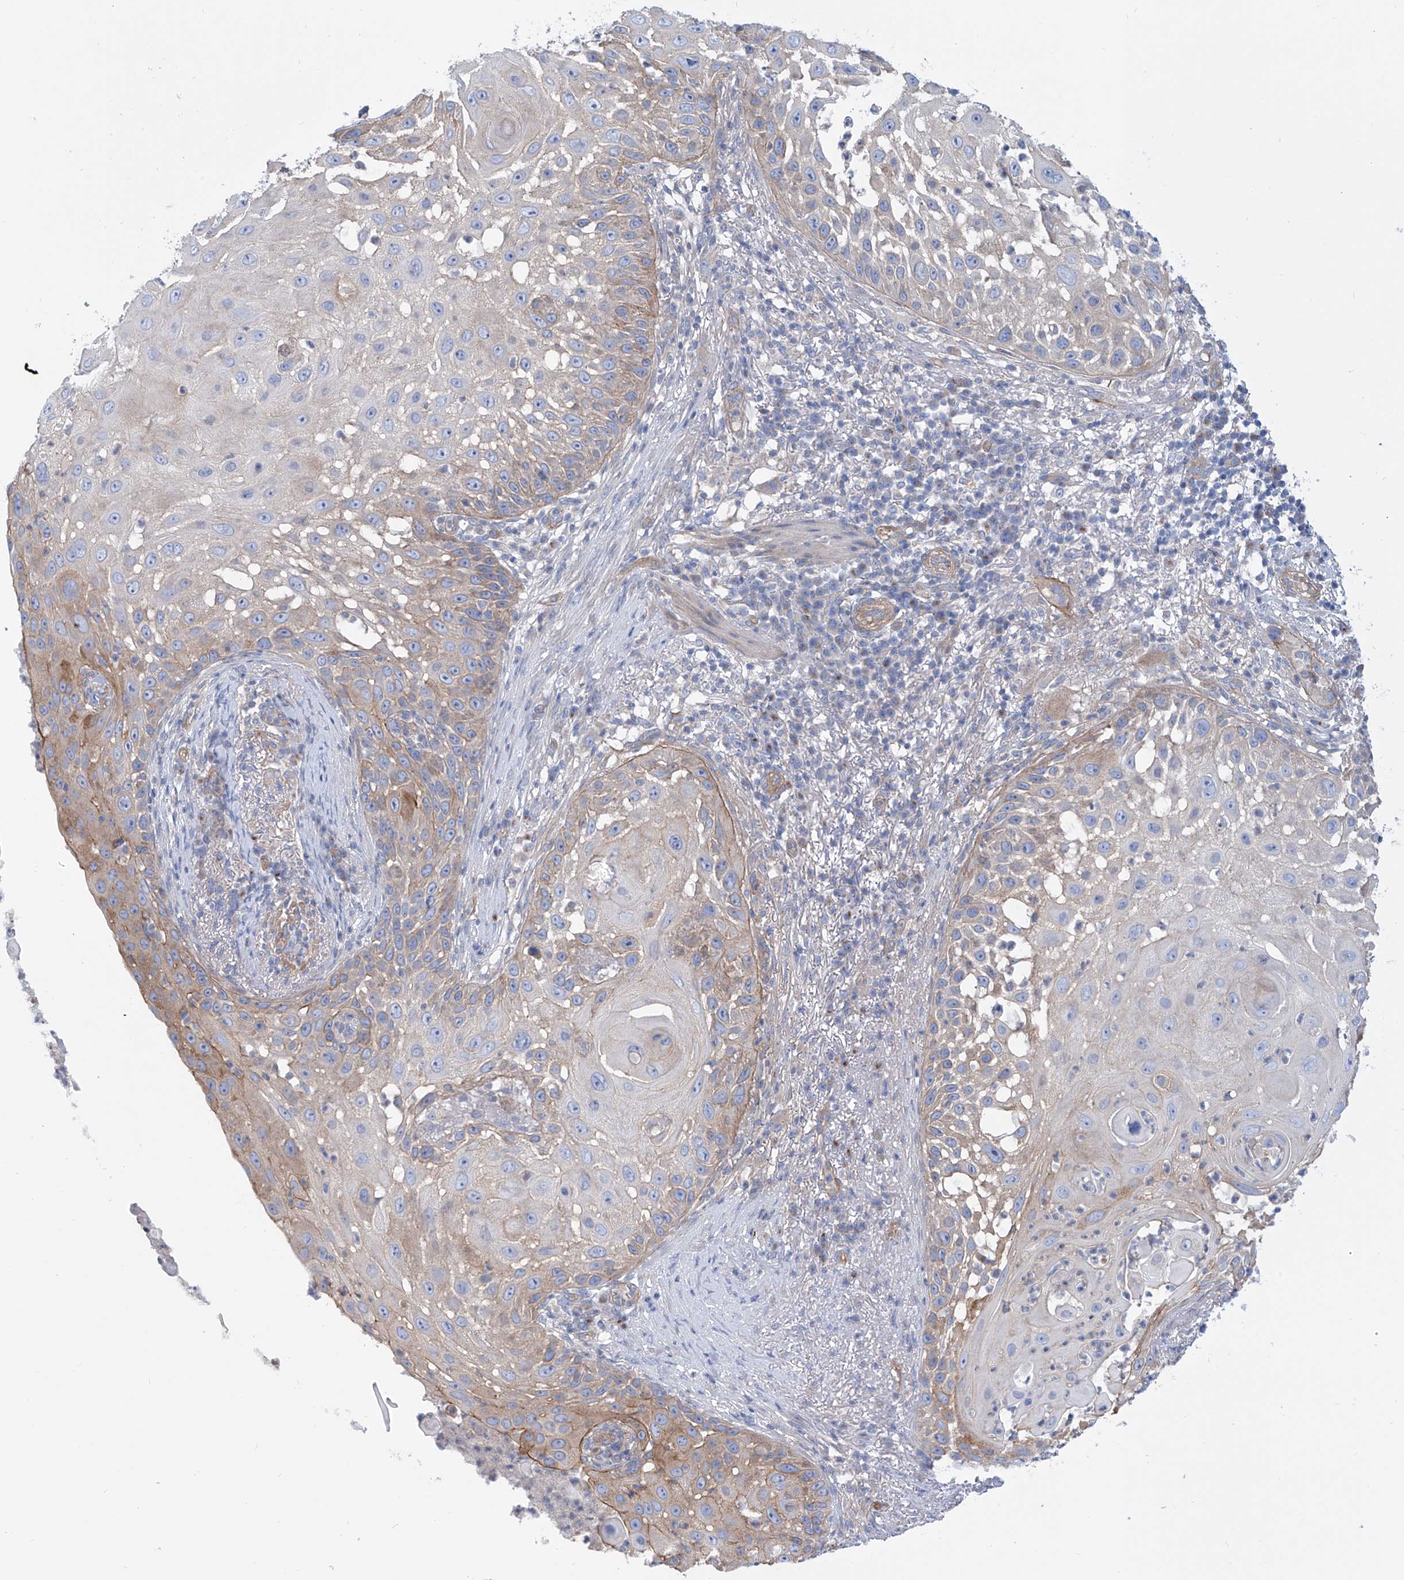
{"staining": {"intensity": "moderate", "quantity": "<25%", "location": "cytoplasmic/membranous"}, "tissue": "skin cancer", "cell_type": "Tumor cells", "image_type": "cancer", "snomed": [{"axis": "morphology", "description": "Squamous cell carcinoma, NOS"}, {"axis": "topography", "description": "Skin"}], "caption": "High-power microscopy captured an IHC photomicrograph of skin cancer (squamous cell carcinoma), revealing moderate cytoplasmic/membranous expression in approximately <25% of tumor cells.", "gene": "TMEM209", "patient": {"sex": "female", "age": 44}}